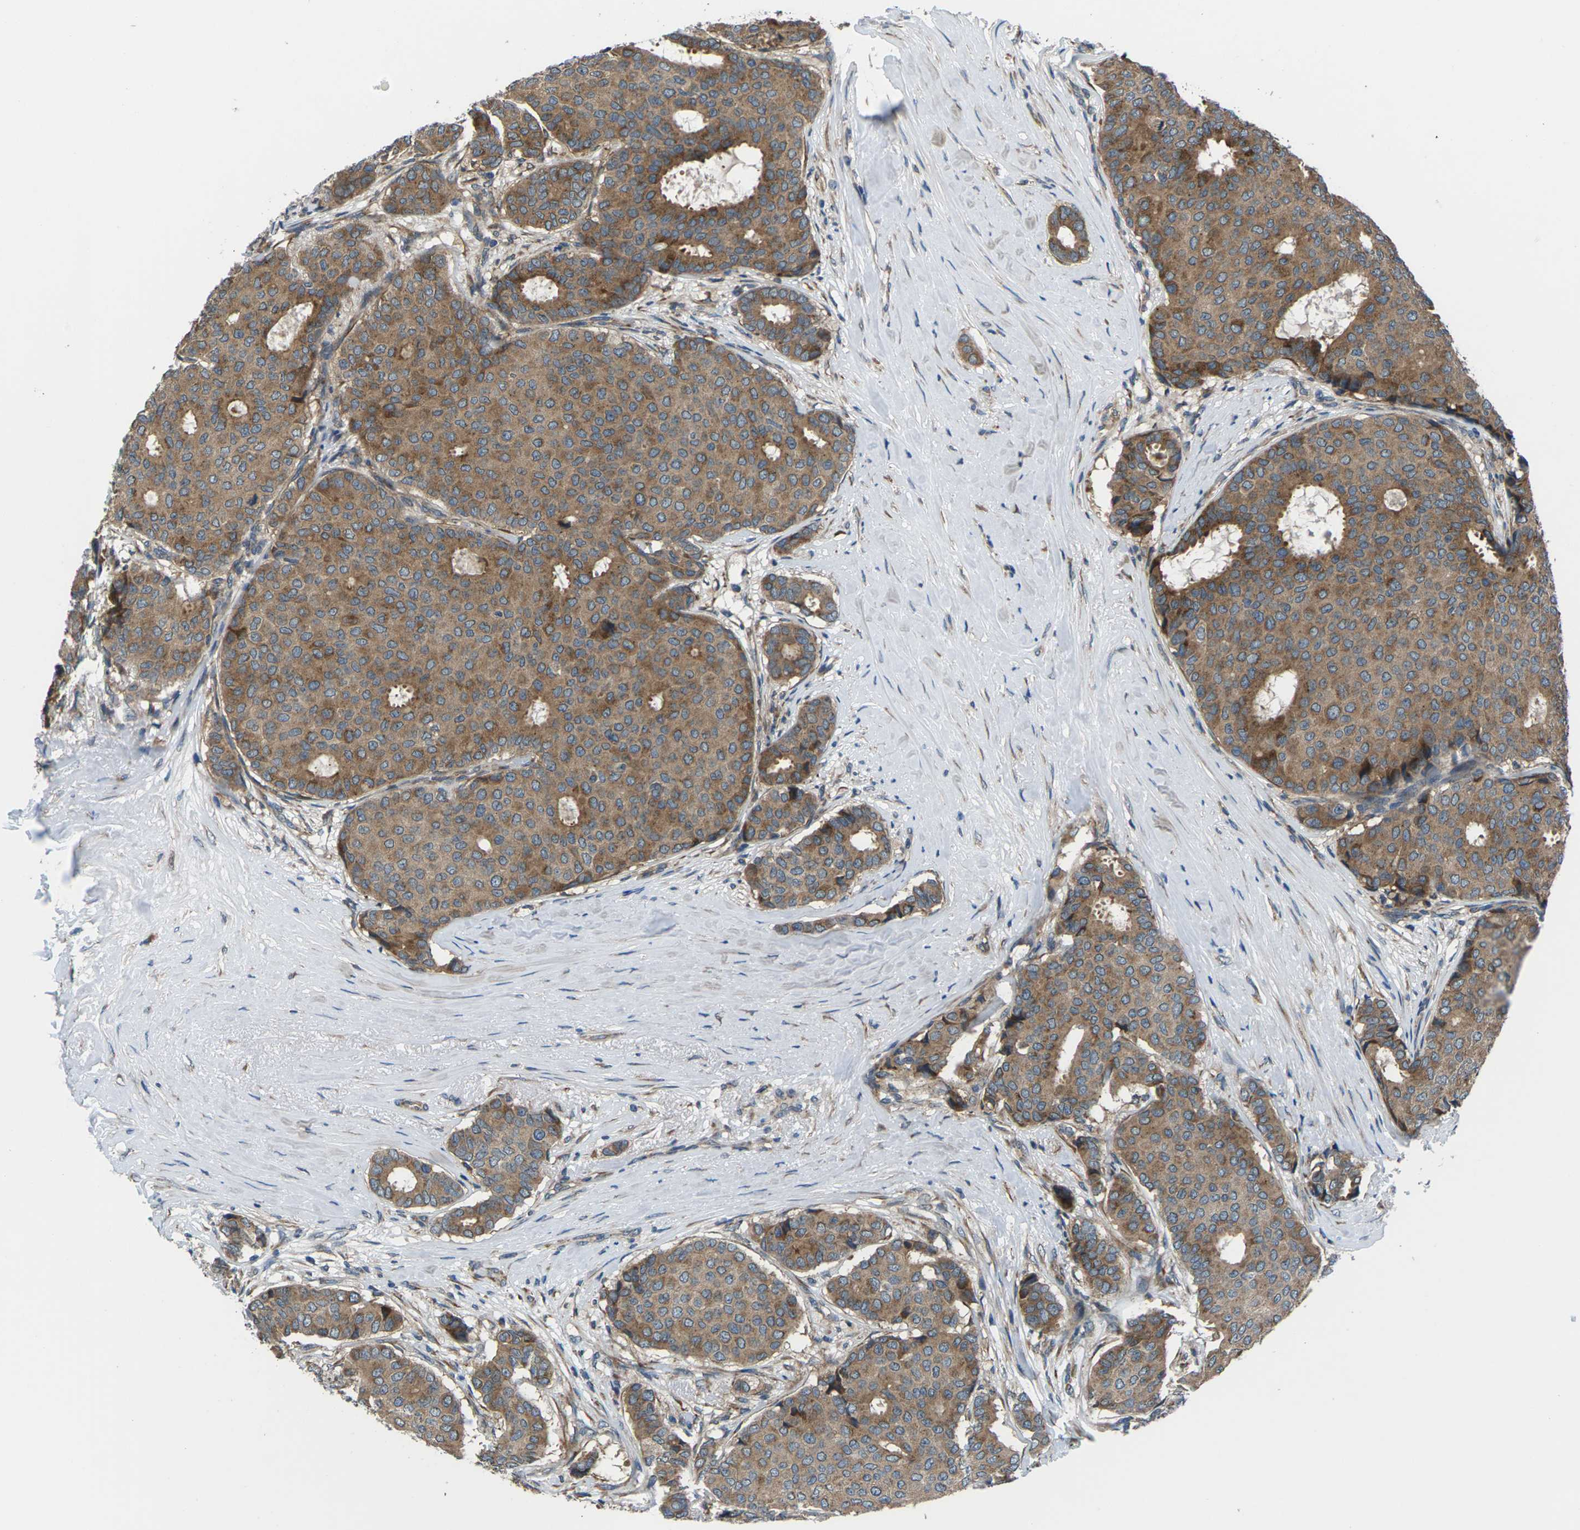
{"staining": {"intensity": "moderate", "quantity": ">75%", "location": "cytoplasmic/membranous"}, "tissue": "breast cancer", "cell_type": "Tumor cells", "image_type": "cancer", "snomed": [{"axis": "morphology", "description": "Duct carcinoma"}, {"axis": "topography", "description": "Breast"}], "caption": "Invasive ductal carcinoma (breast) stained with DAB immunohistochemistry (IHC) displays medium levels of moderate cytoplasmic/membranous expression in about >75% of tumor cells.", "gene": "GABRP", "patient": {"sex": "female", "age": 75}}